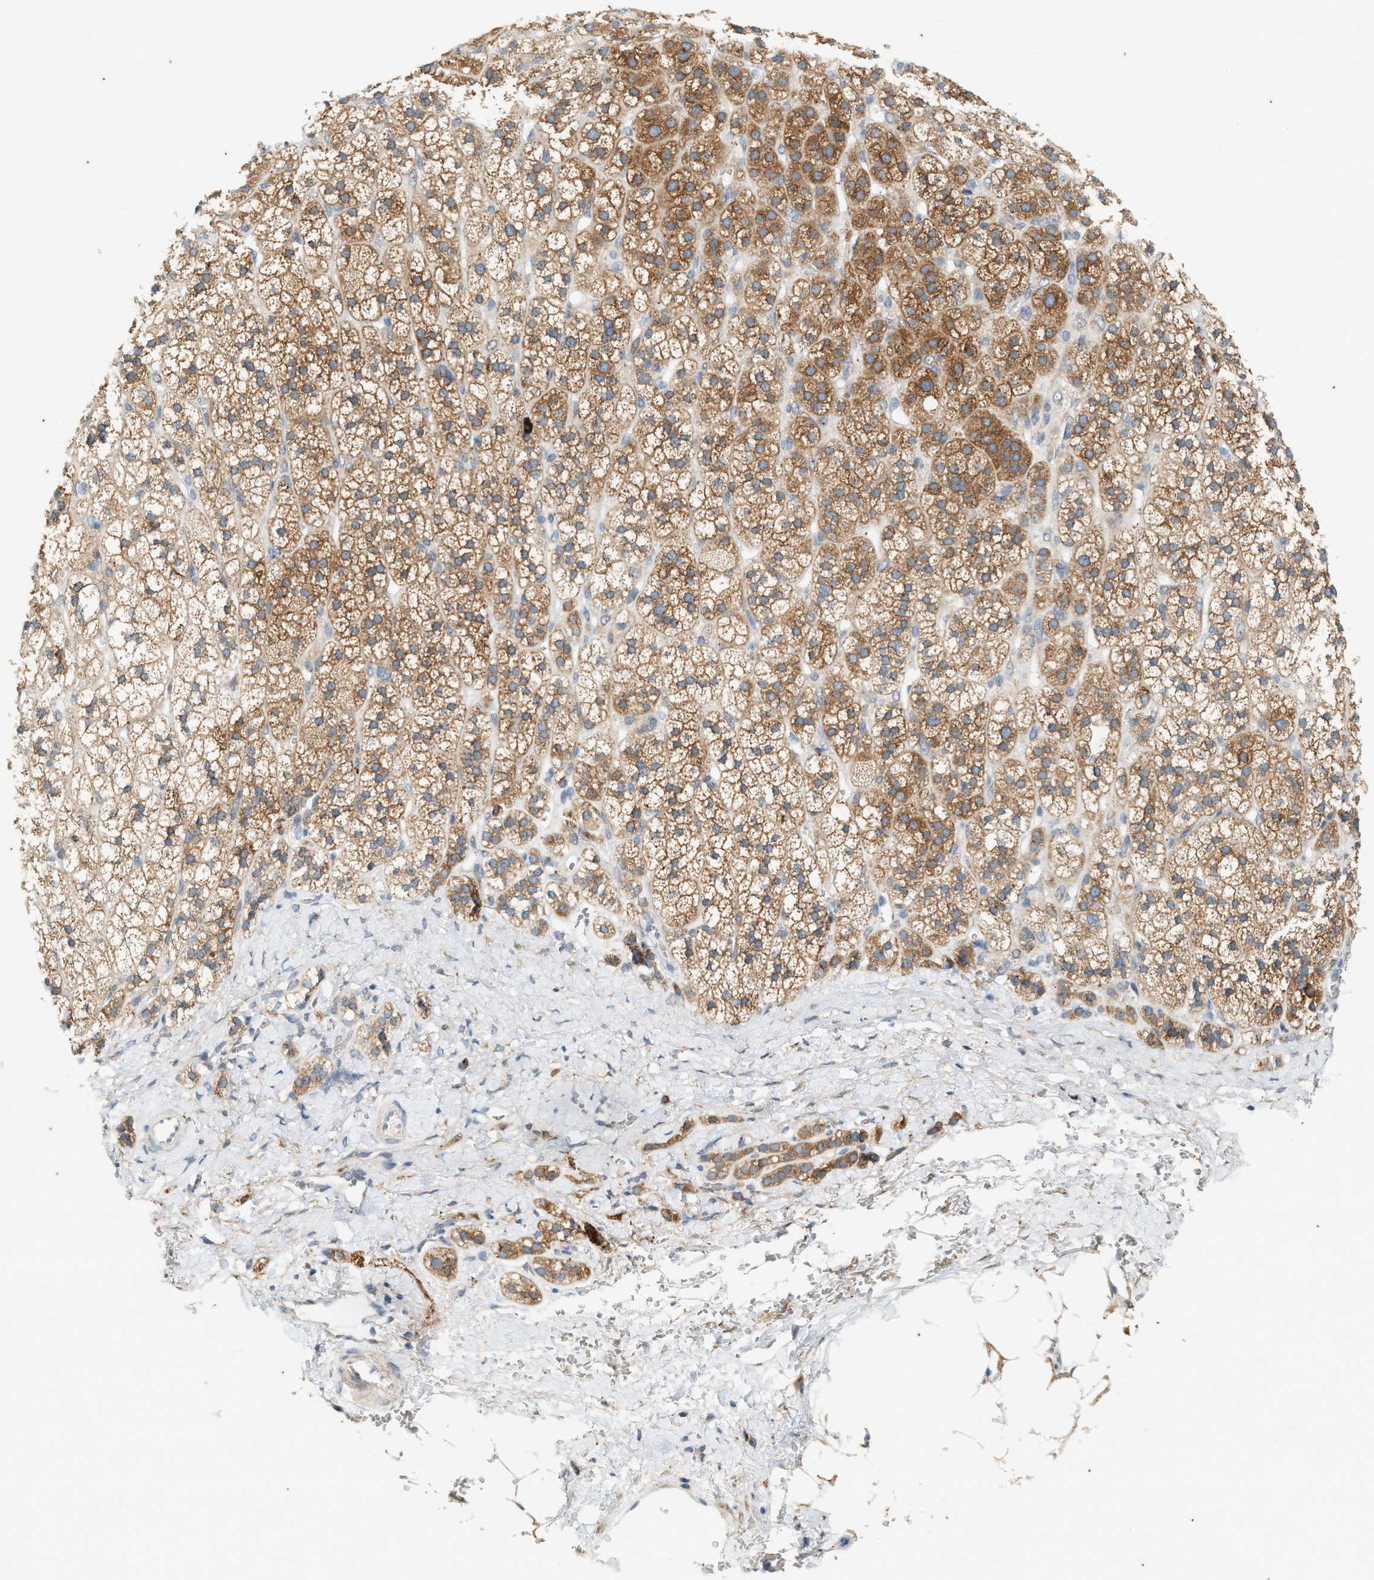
{"staining": {"intensity": "moderate", "quantity": ">75%", "location": "cytoplasmic/membranous"}, "tissue": "adrenal gland", "cell_type": "Glandular cells", "image_type": "normal", "snomed": [{"axis": "morphology", "description": "Normal tissue, NOS"}, {"axis": "topography", "description": "Adrenal gland"}], "caption": "IHC photomicrograph of normal adrenal gland: adrenal gland stained using immunohistochemistry shows medium levels of moderate protein expression localized specifically in the cytoplasmic/membranous of glandular cells, appearing as a cytoplasmic/membranous brown color.", "gene": "CHPF2", "patient": {"sex": "male", "age": 56}}